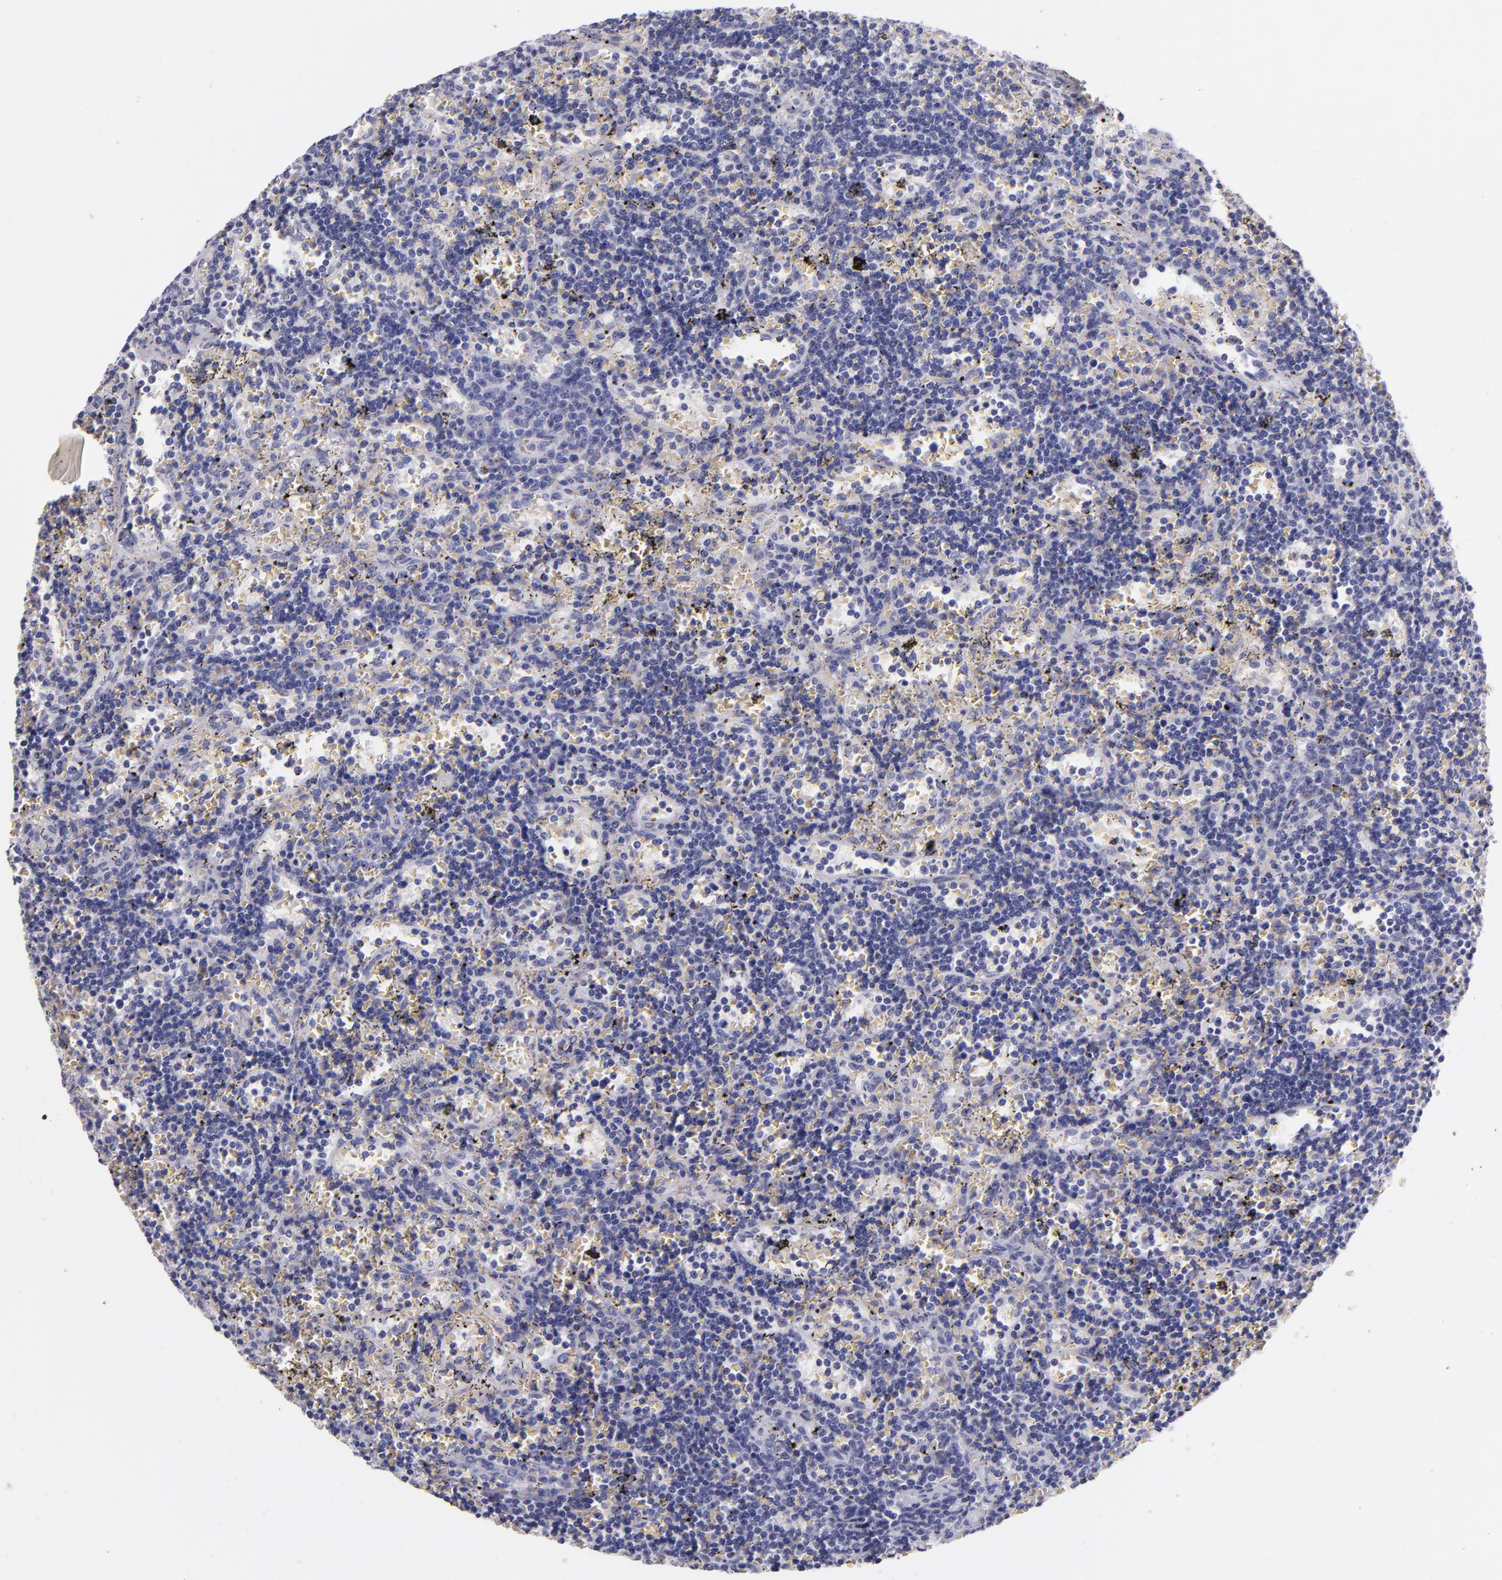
{"staining": {"intensity": "negative", "quantity": "none", "location": "none"}, "tissue": "lymphoma", "cell_type": "Tumor cells", "image_type": "cancer", "snomed": [{"axis": "morphology", "description": "Malignant lymphoma, non-Hodgkin's type, Low grade"}, {"axis": "topography", "description": "Spleen"}], "caption": "The photomicrograph displays no staining of tumor cells in malignant lymphoma, non-Hodgkin's type (low-grade). Nuclei are stained in blue.", "gene": "MUC5AC", "patient": {"sex": "male", "age": 60}}